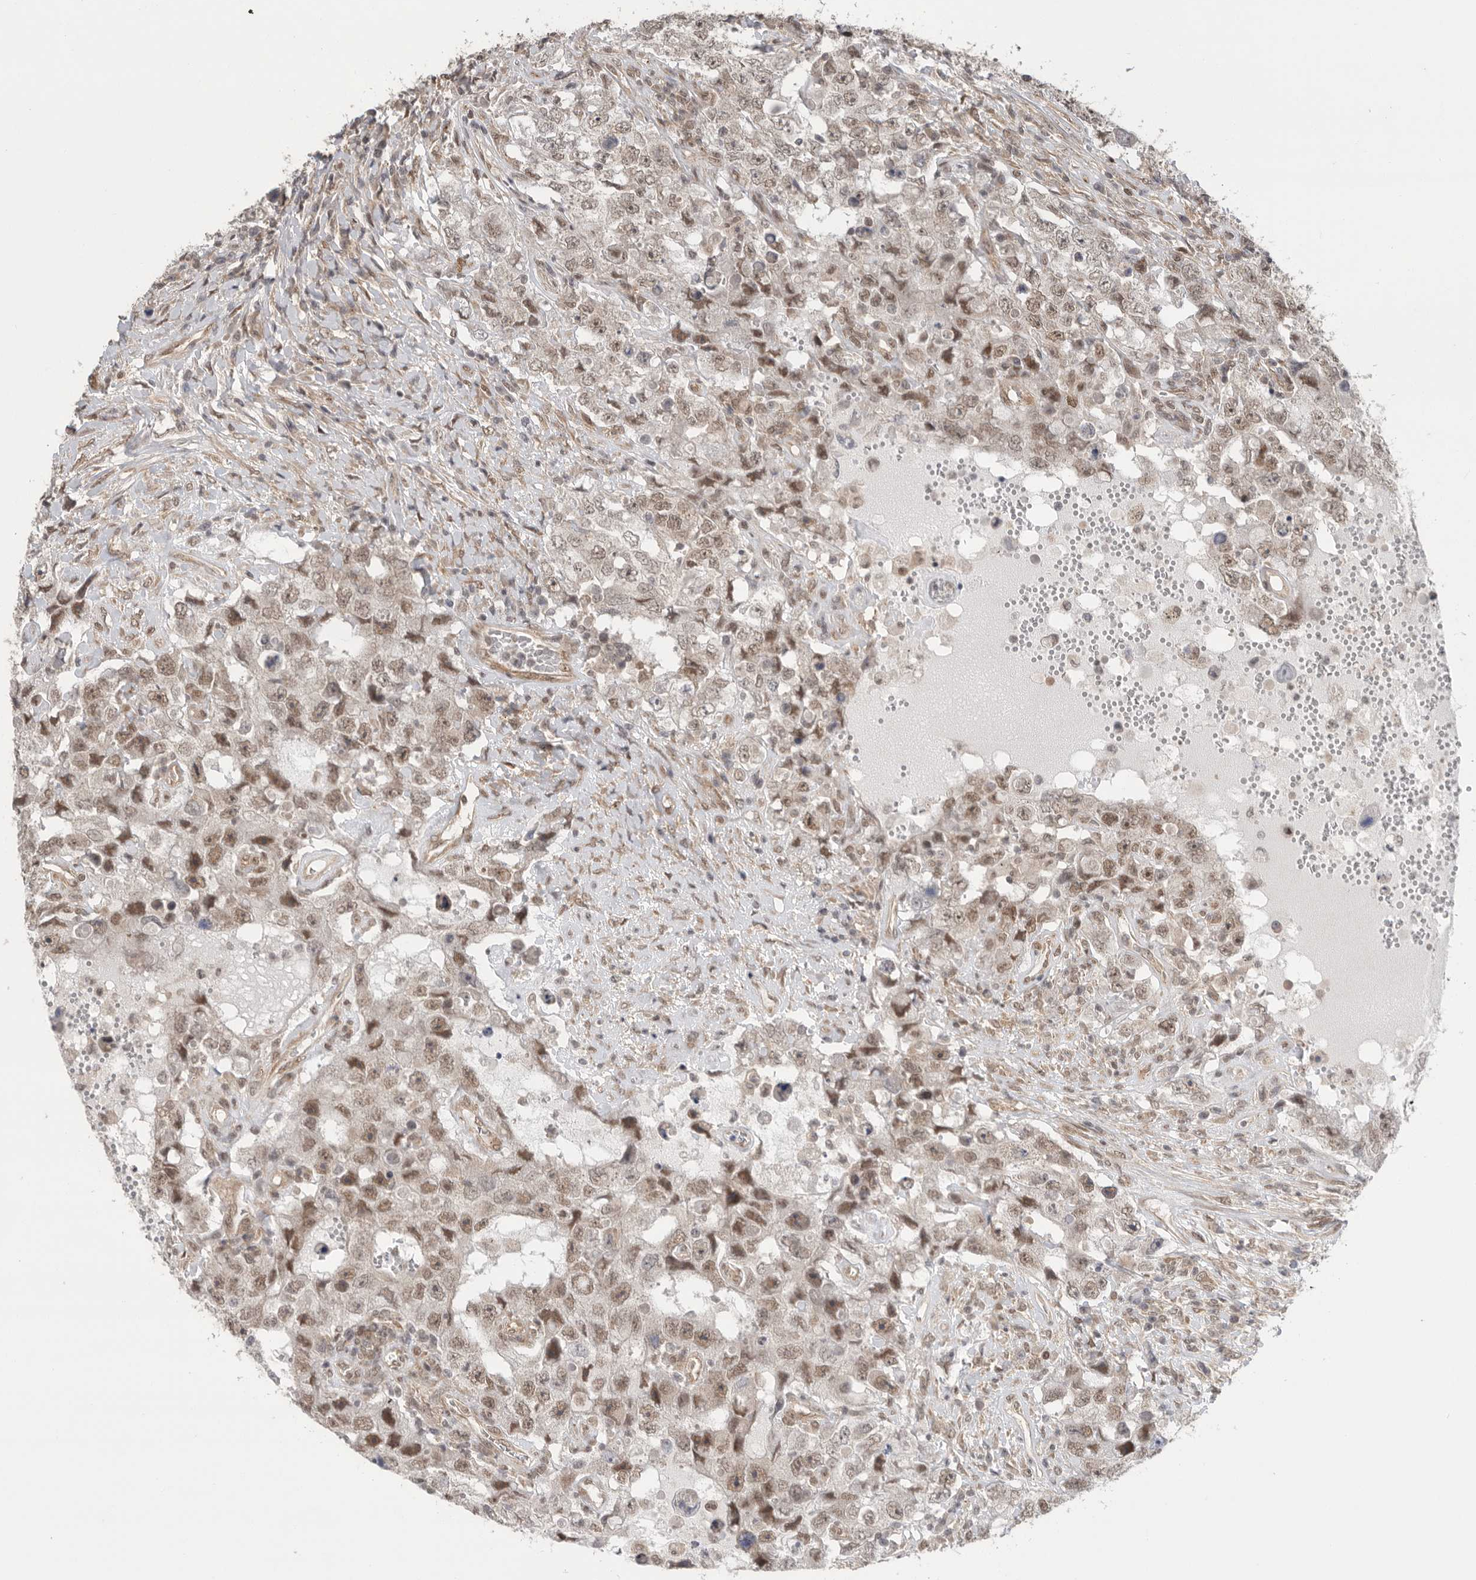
{"staining": {"intensity": "weak", "quantity": ">75%", "location": "cytoplasmic/membranous,nuclear"}, "tissue": "testis cancer", "cell_type": "Tumor cells", "image_type": "cancer", "snomed": [{"axis": "morphology", "description": "Carcinoma, Embryonal, NOS"}, {"axis": "topography", "description": "Testis"}], "caption": "The immunohistochemical stain labels weak cytoplasmic/membranous and nuclear positivity in tumor cells of testis cancer tissue. The protein is shown in brown color, while the nuclei are stained blue.", "gene": "VPS50", "patient": {"sex": "male", "age": 26}}